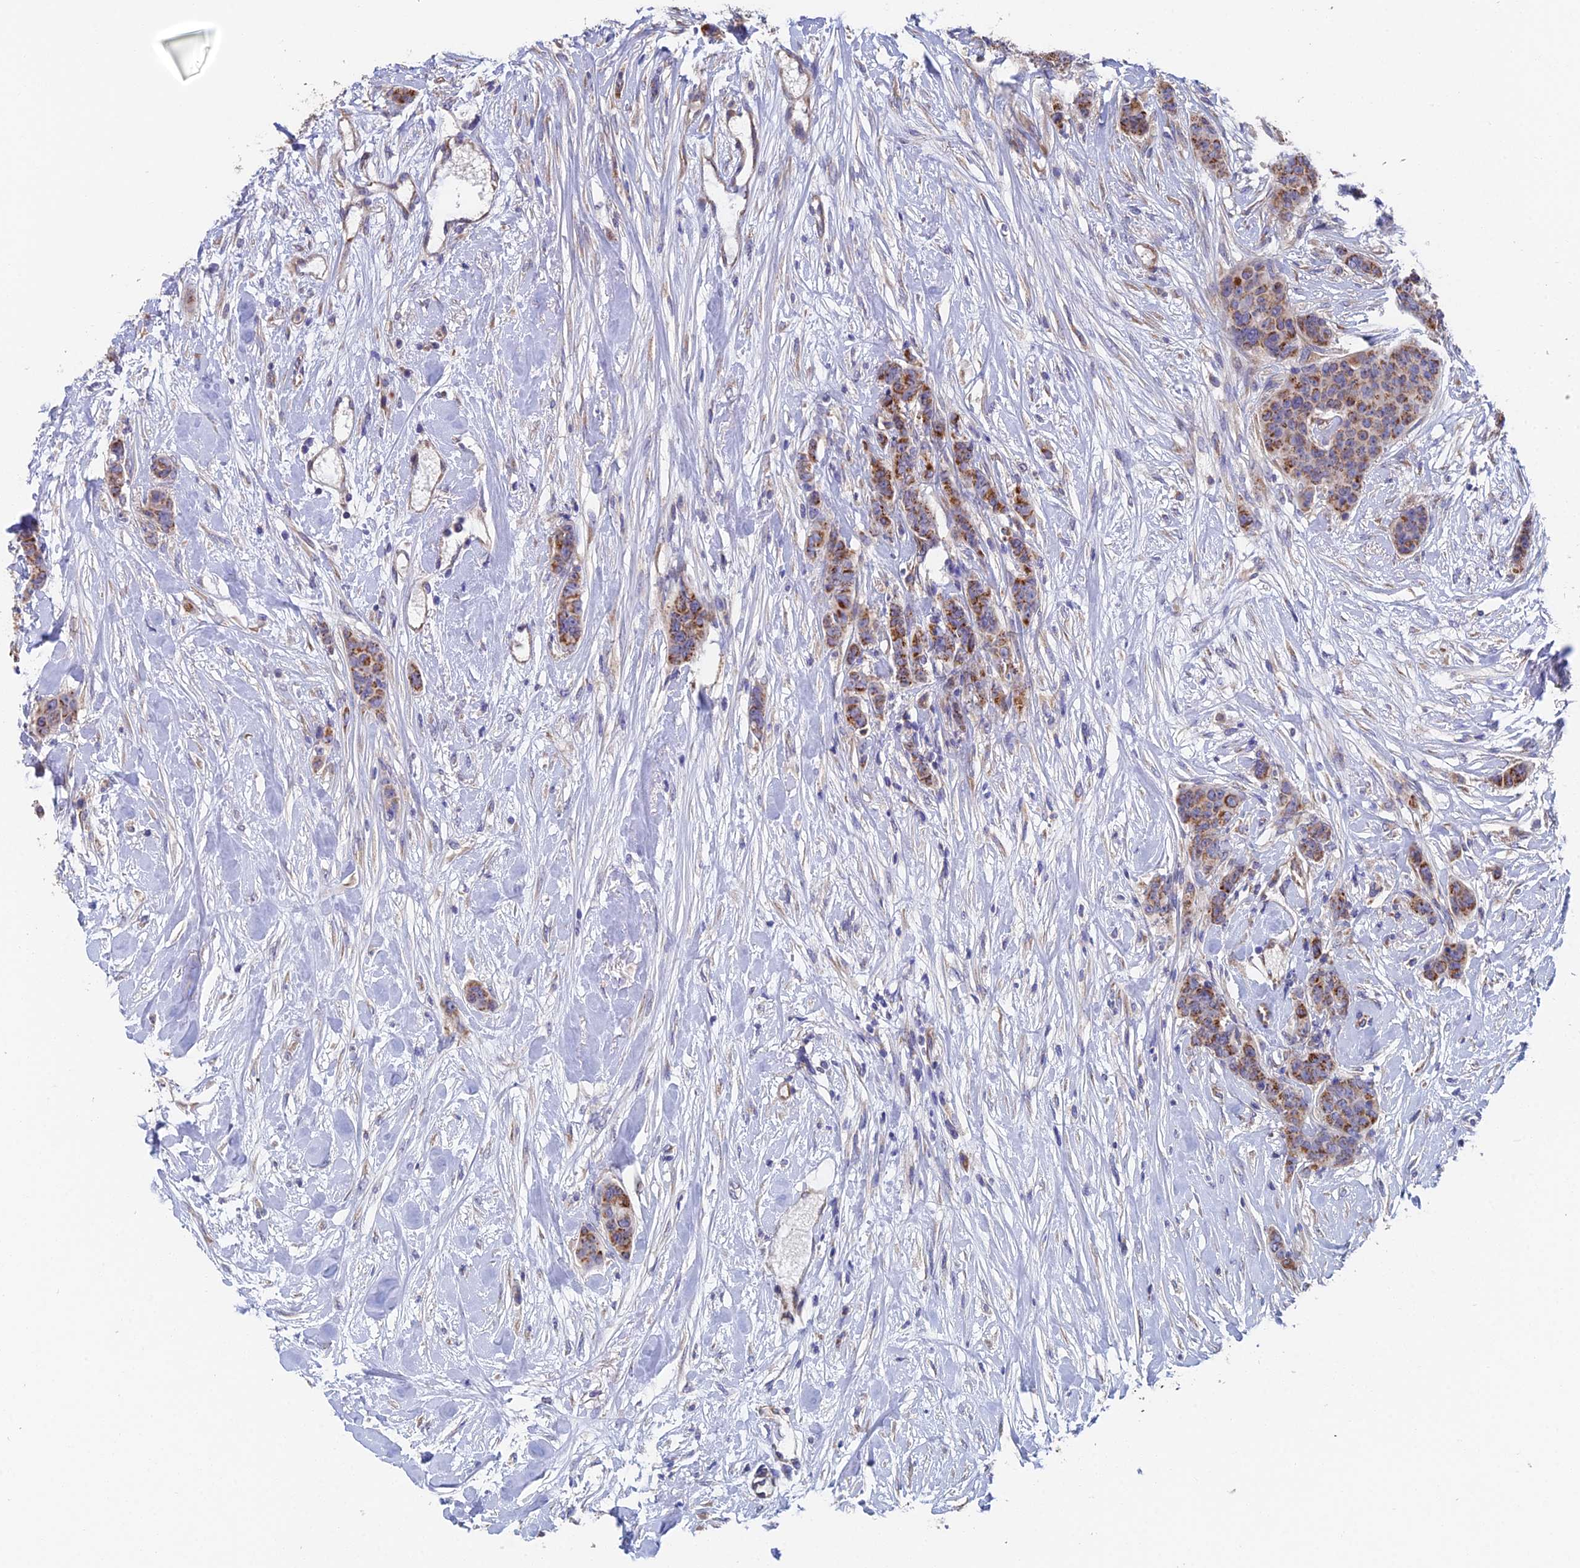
{"staining": {"intensity": "strong", "quantity": ">75%", "location": "cytoplasmic/membranous"}, "tissue": "breast cancer", "cell_type": "Tumor cells", "image_type": "cancer", "snomed": [{"axis": "morphology", "description": "Duct carcinoma"}, {"axis": "topography", "description": "Breast"}], "caption": "Tumor cells reveal high levels of strong cytoplasmic/membranous positivity in approximately >75% of cells in breast intraductal carcinoma.", "gene": "ECSIT", "patient": {"sex": "female", "age": 40}}